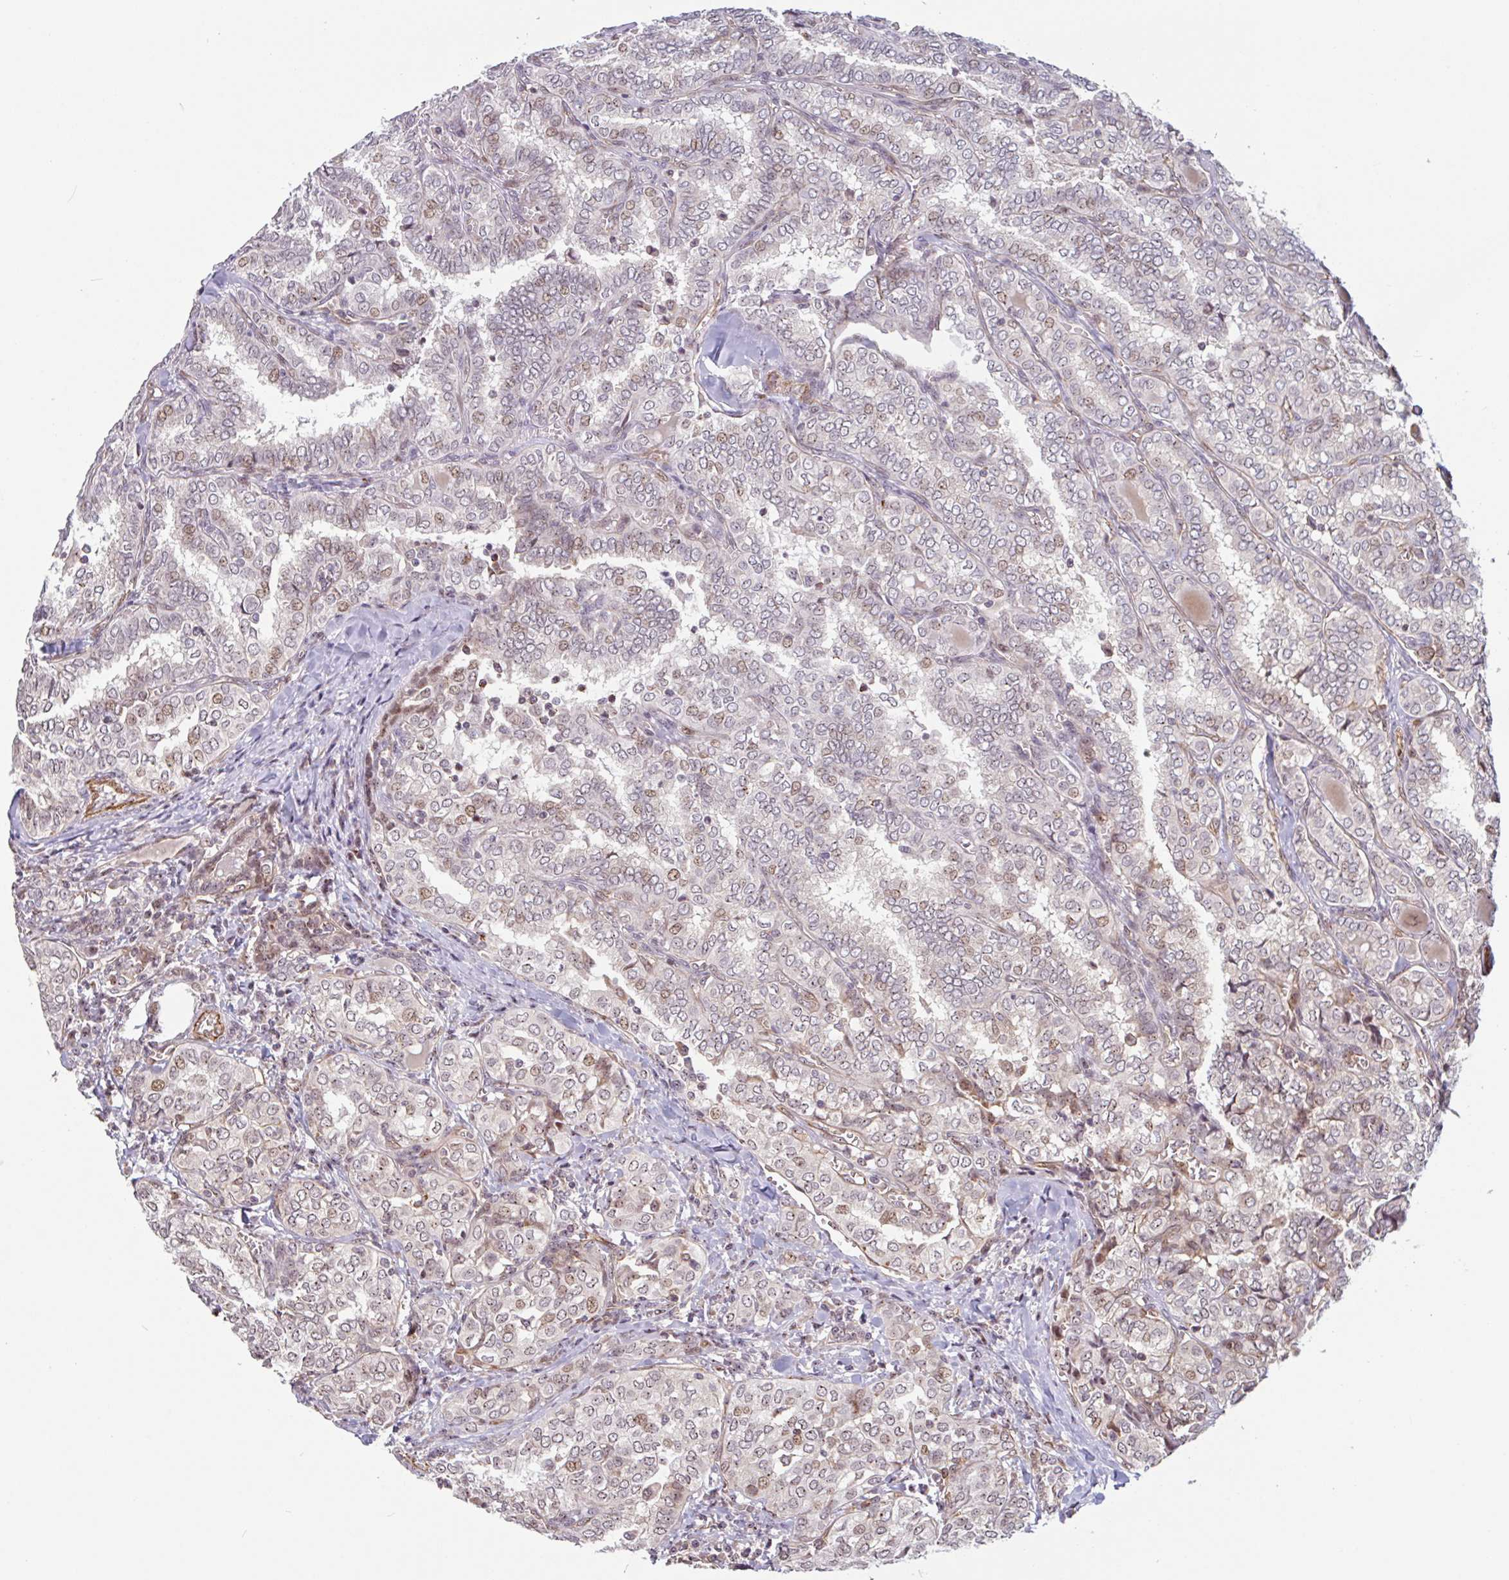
{"staining": {"intensity": "moderate", "quantity": "<25%", "location": "nuclear"}, "tissue": "thyroid cancer", "cell_type": "Tumor cells", "image_type": "cancer", "snomed": [{"axis": "morphology", "description": "Papillary adenocarcinoma, NOS"}, {"axis": "topography", "description": "Thyroid gland"}], "caption": "Moderate nuclear positivity for a protein is appreciated in approximately <25% of tumor cells of thyroid cancer (papillary adenocarcinoma) using IHC.", "gene": "ZNF689", "patient": {"sex": "female", "age": 30}}